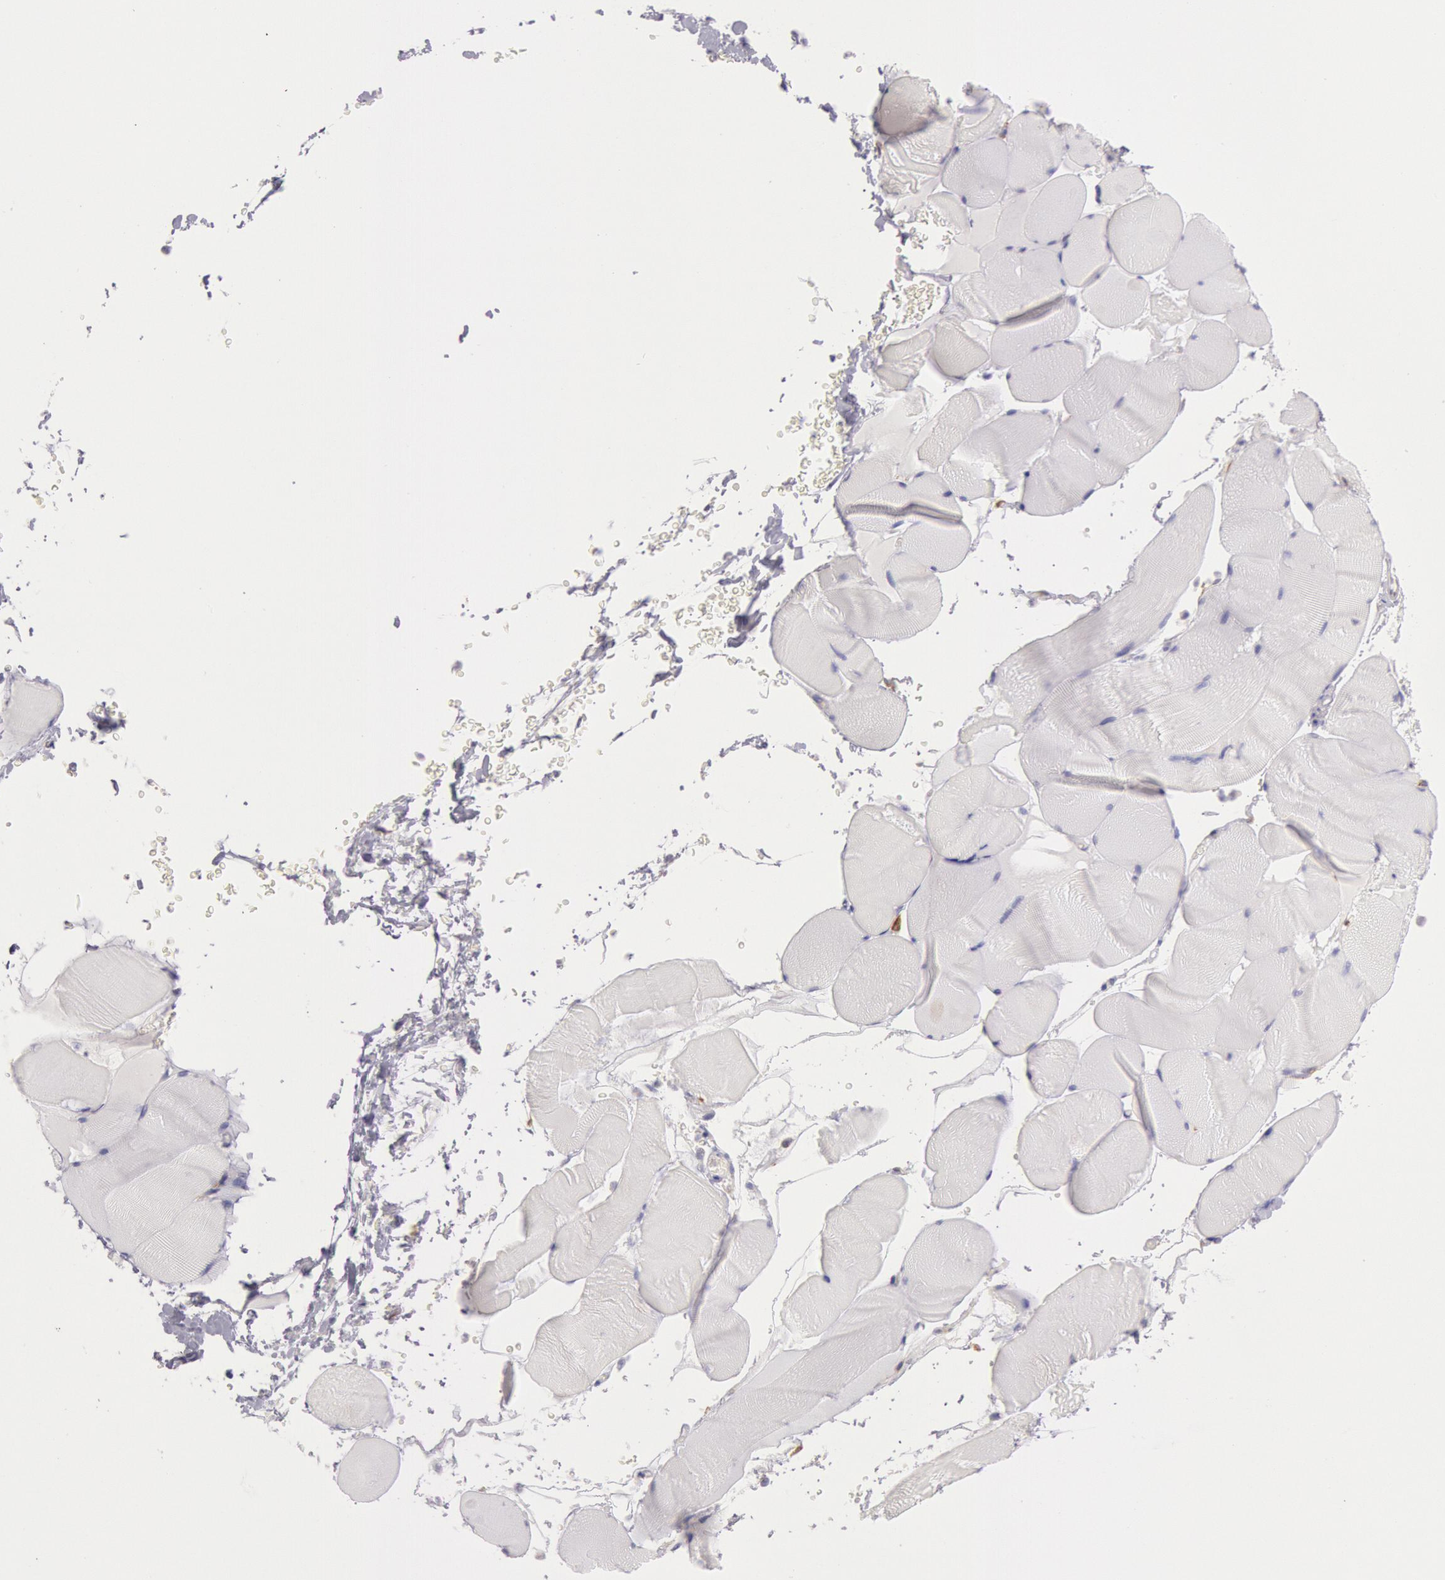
{"staining": {"intensity": "negative", "quantity": "none", "location": "none"}, "tissue": "skeletal muscle", "cell_type": "Myocytes", "image_type": "normal", "snomed": [{"axis": "morphology", "description": "Normal tissue, NOS"}, {"axis": "topography", "description": "Skeletal muscle"}], "caption": "The immunohistochemistry histopathology image has no significant staining in myocytes of skeletal muscle. (DAB immunohistochemistry visualized using brightfield microscopy, high magnification).", "gene": "CIDEB", "patient": {"sex": "male", "age": 62}}